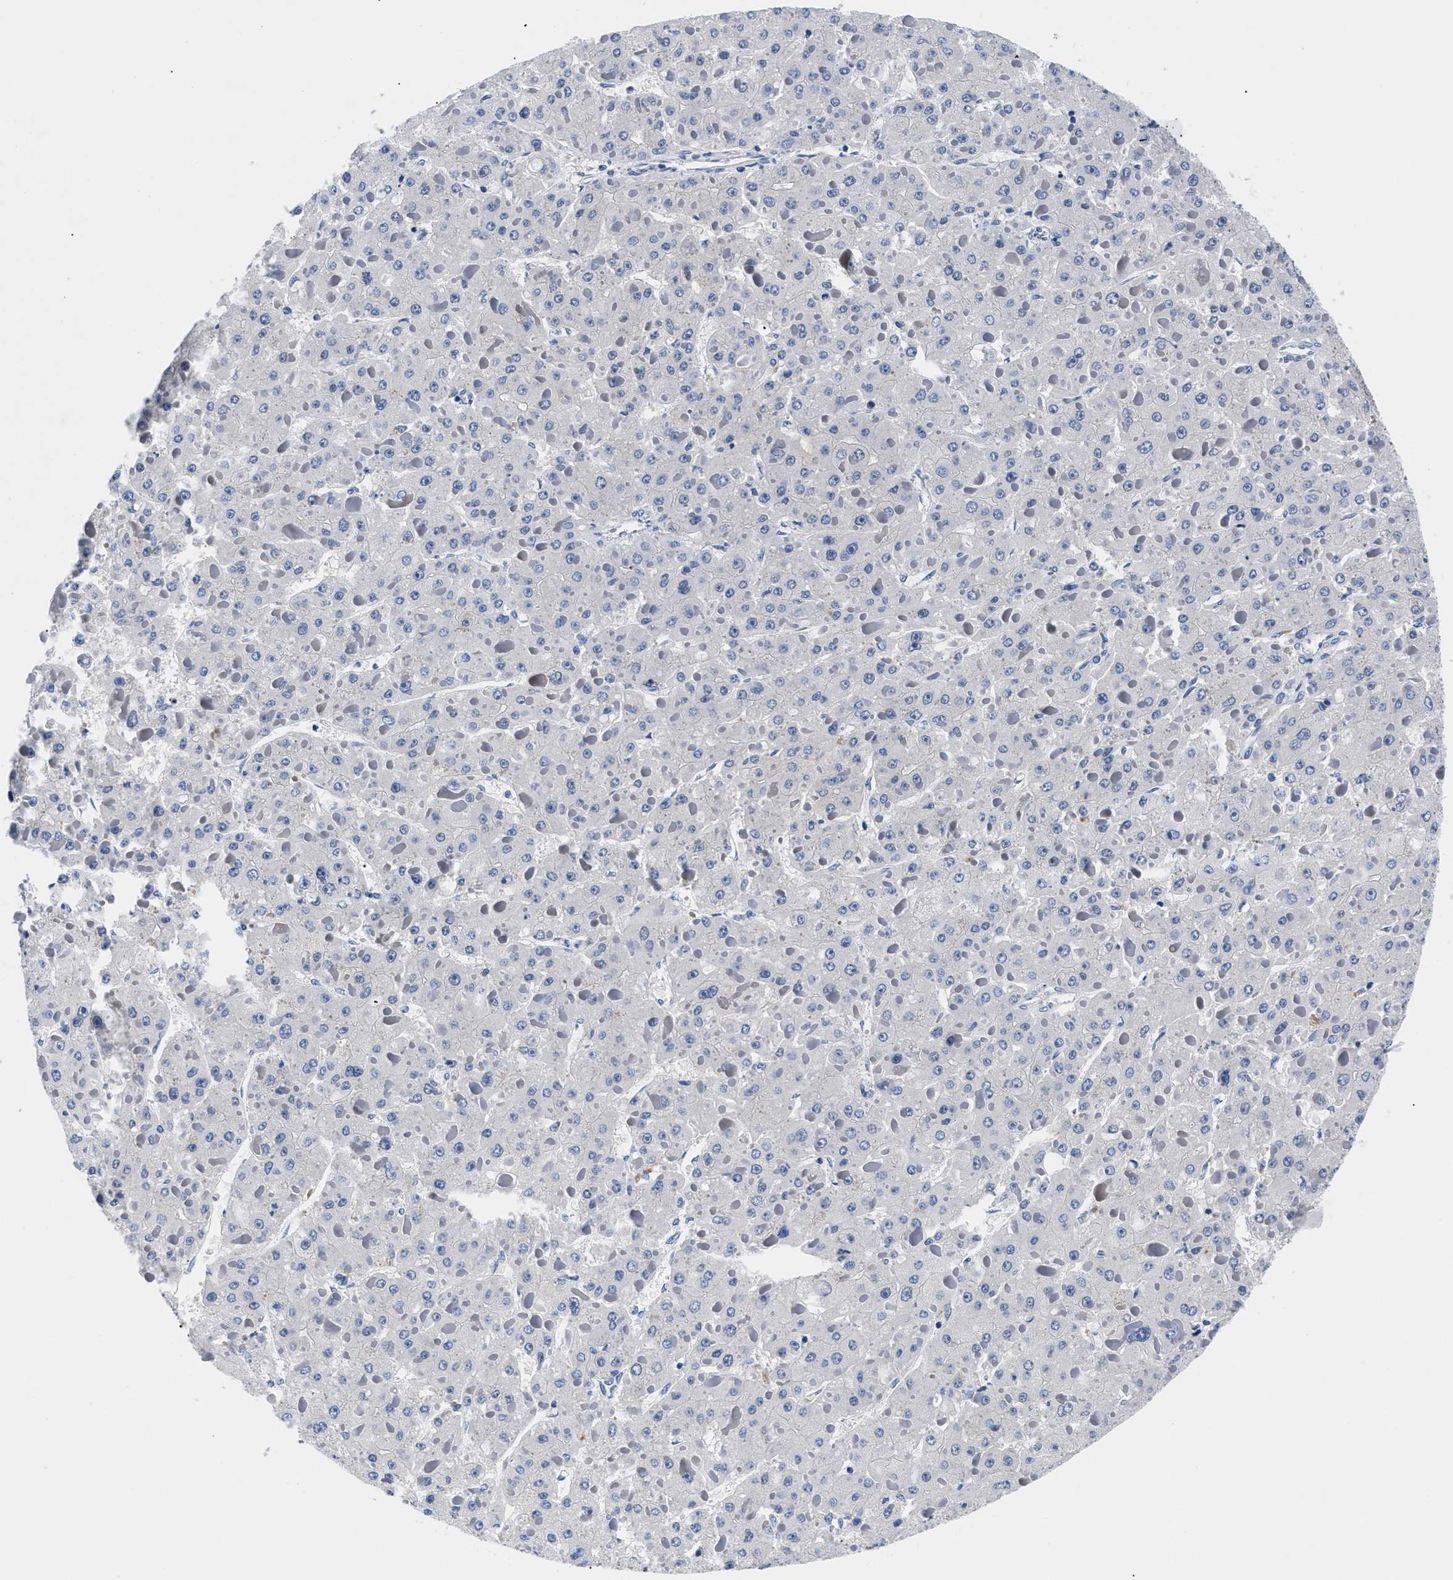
{"staining": {"intensity": "negative", "quantity": "none", "location": "none"}, "tissue": "liver cancer", "cell_type": "Tumor cells", "image_type": "cancer", "snomed": [{"axis": "morphology", "description": "Carcinoma, Hepatocellular, NOS"}, {"axis": "topography", "description": "Liver"}], "caption": "DAB immunohistochemical staining of liver cancer exhibits no significant expression in tumor cells.", "gene": "MEA1", "patient": {"sex": "female", "age": 73}}